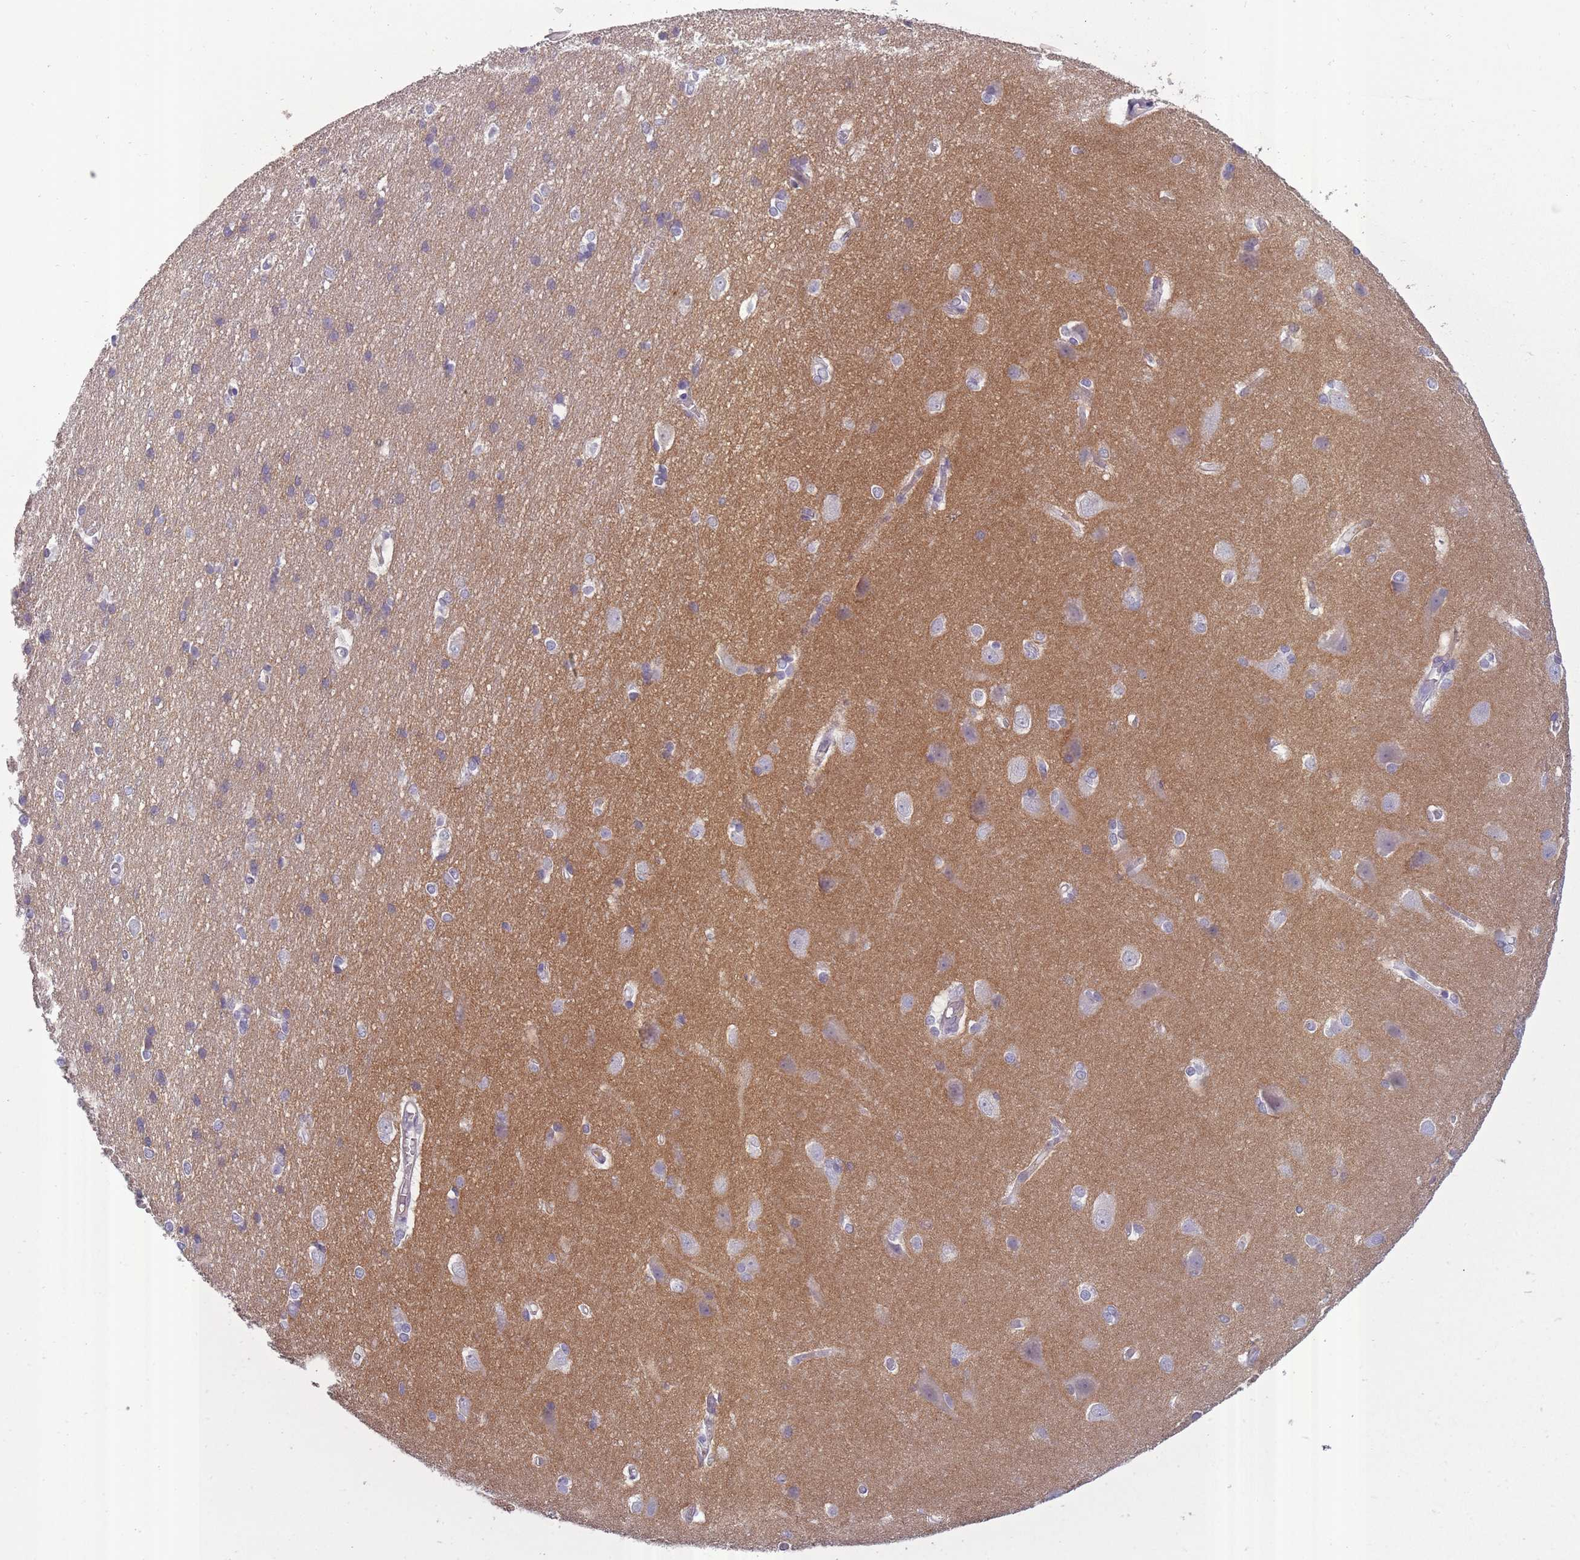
{"staining": {"intensity": "negative", "quantity": "none", "location": "none"}, "tissue": "cerebral cortex", "cell_type": "Endothelial cells", "image_type": "normal", "snomed": [{"axis": "morphology", "description": "Normal tissue, NOS"}, {"axis": "topography", "description": "Cerebral cortex"}], "caption": "IHC of benign human cerebral cortex displays no positivity in endothelial cells. The staining was performed using DAB to visualize the protein expression in brown, while the nuclei were stained in blue with hematoxylin (Magnification: 20x).", "gene": "SLC8A2", "patient": {"sex": "male", "age": 37}}